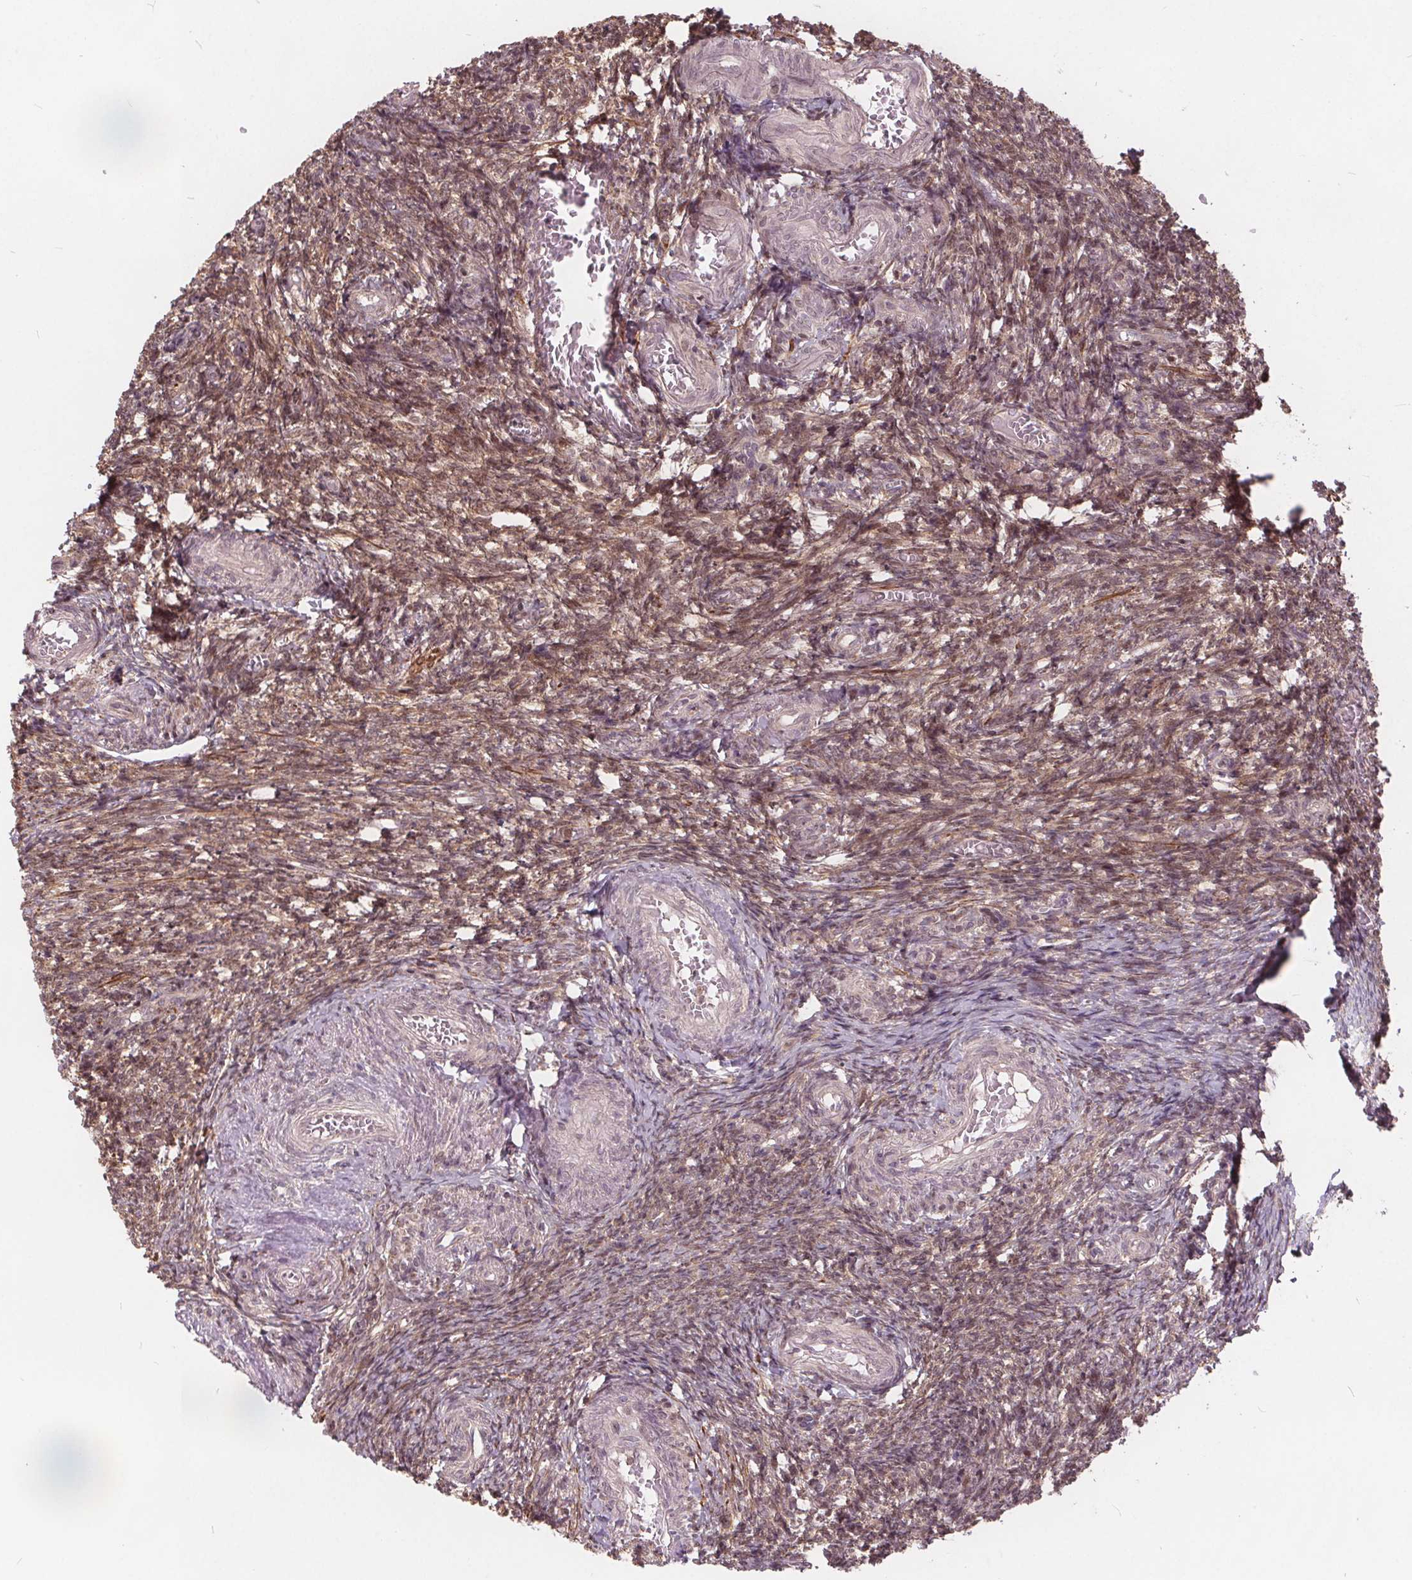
{"staining": {"intensity": "moderate", "quantity": "25%-75%", "location": "cytoplasmic/membranous,nuclear"}, "tissue": "ovary", "cell_type": "Ovarian stroma cells", "image_type": "normal", "snomed": [{"axis": "morphology", "description": "Normal tissue, NOS"}, {"axis": "topography", "description": "Ovary"}], "caption": "Ovarian stroma cells display medium levels of moderate cytoplasmic/membranous,nuclear staining in approximately 25%-75% of cells in normal human ovary.", "gene": "HIF1AN", "patient": {"sex": "female", "age": 39}}